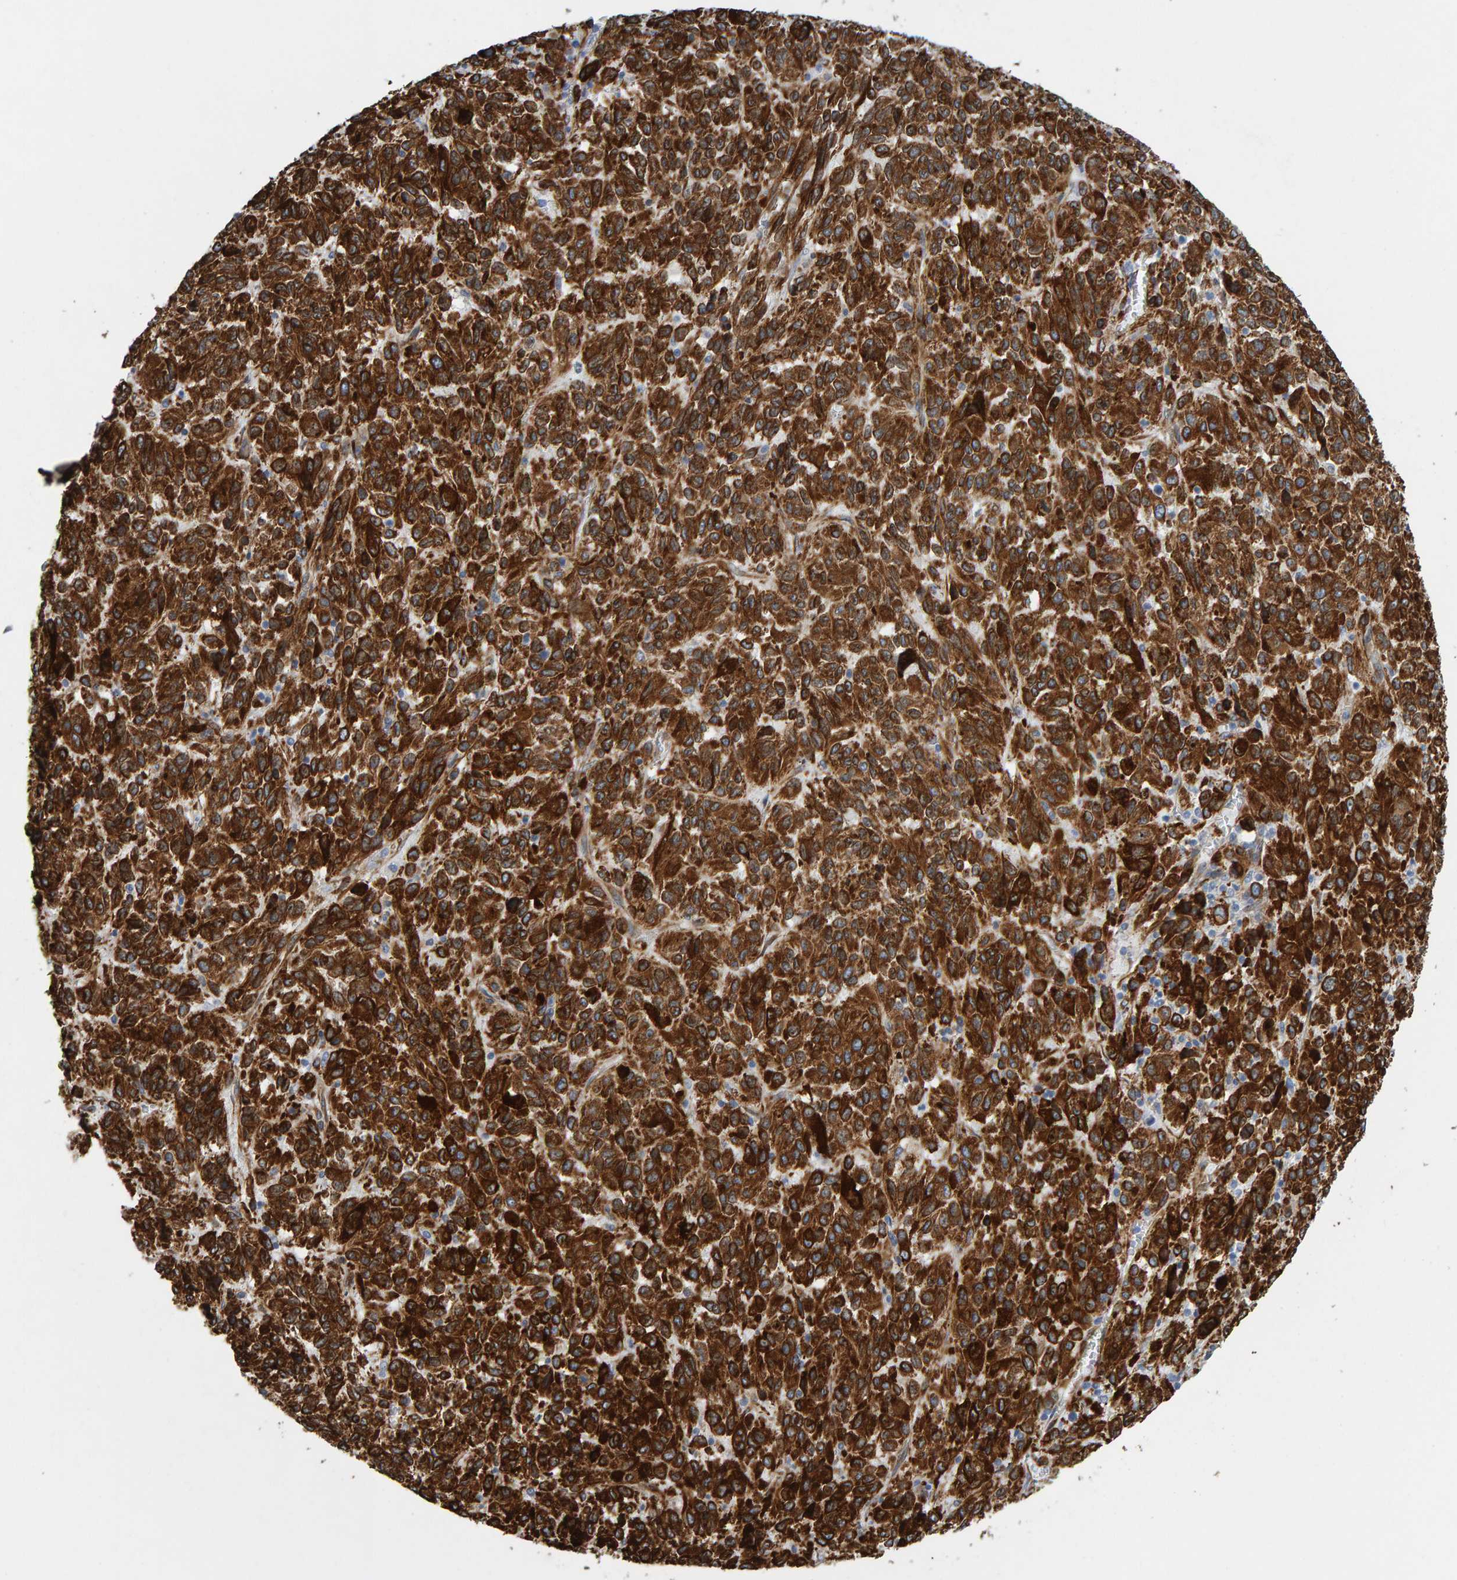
{"staining": {"intensity": "strong", "quantity": ">75%", "location": "cytoplasmic/membranous"}, "tissue": "melanoma", "cell_type": "Tumor cells", "image_type": "cancer", "snomed": [{"axis": "morphology", "description": "Malignant melanoma, Metastatic site"}, {"axis": "topography", "description": "Lung"}], "caption": "Brown immunohistochemical staining in malignant melanoma (metastatic site) demonstrates strong cytoplasmic/membranous staining in about >75% of tumor cells.", "gene": "MMP16", "patient": {"sex": "male", "age": 64}}